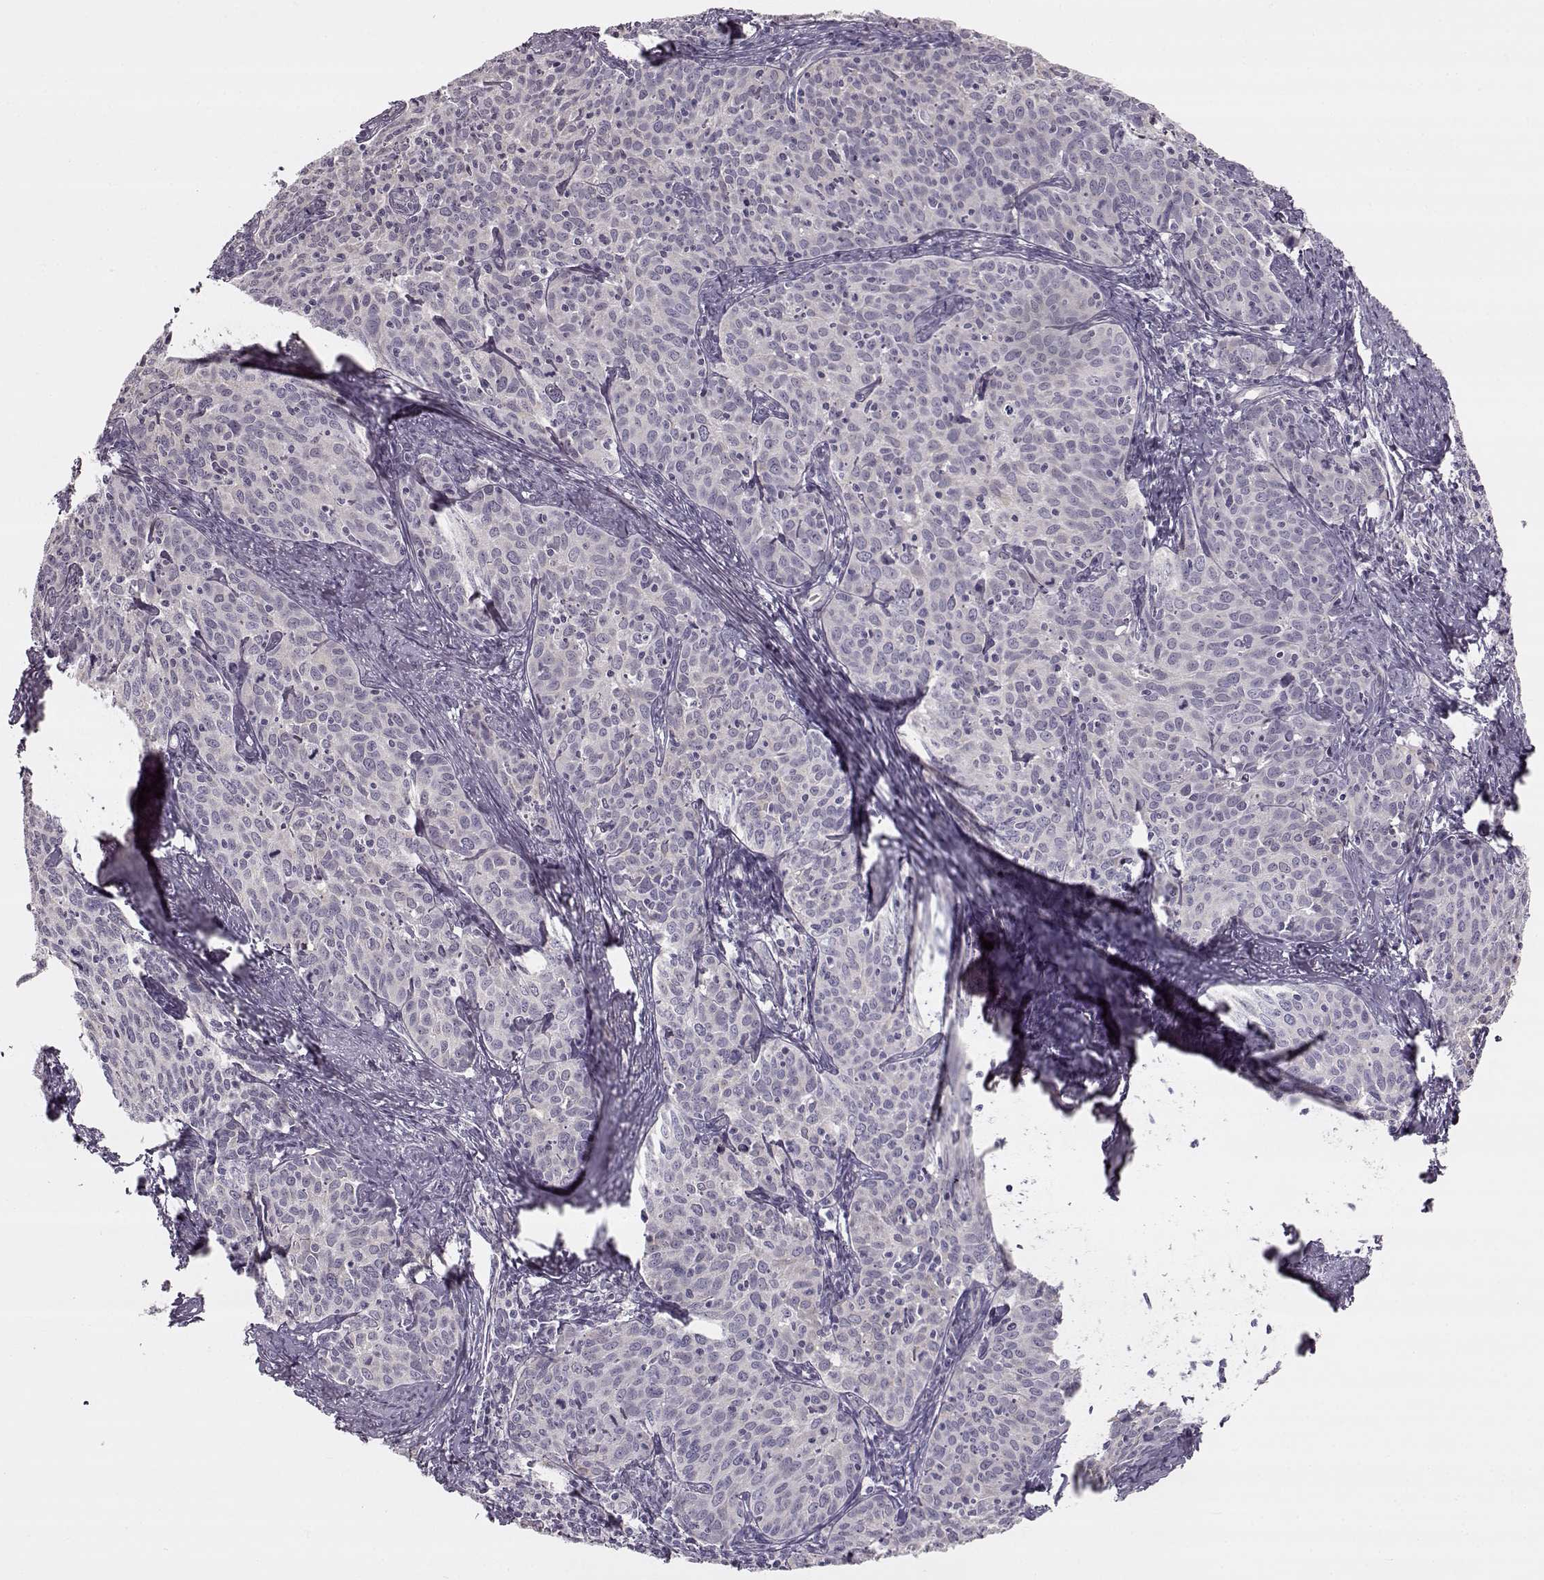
{"staining": {"intensity": "negative", "quantity": "none", "location": "none"}, "tissue": "cervical cancer", "cell_type": "Tumor cells", "image_type": "cancer", "snomed": [{"axis": "morphology", "description": "Squamous cell carcinoma, NOS"}, {"axis": "topography", "description": "Cervix"}], "caption": "Tumor cells are negative for brown protein staining in cervical cancer (squamous cell carcinoma).", "gene": "MAP6D1", "patient": {"sex": "female", "age": 62}}